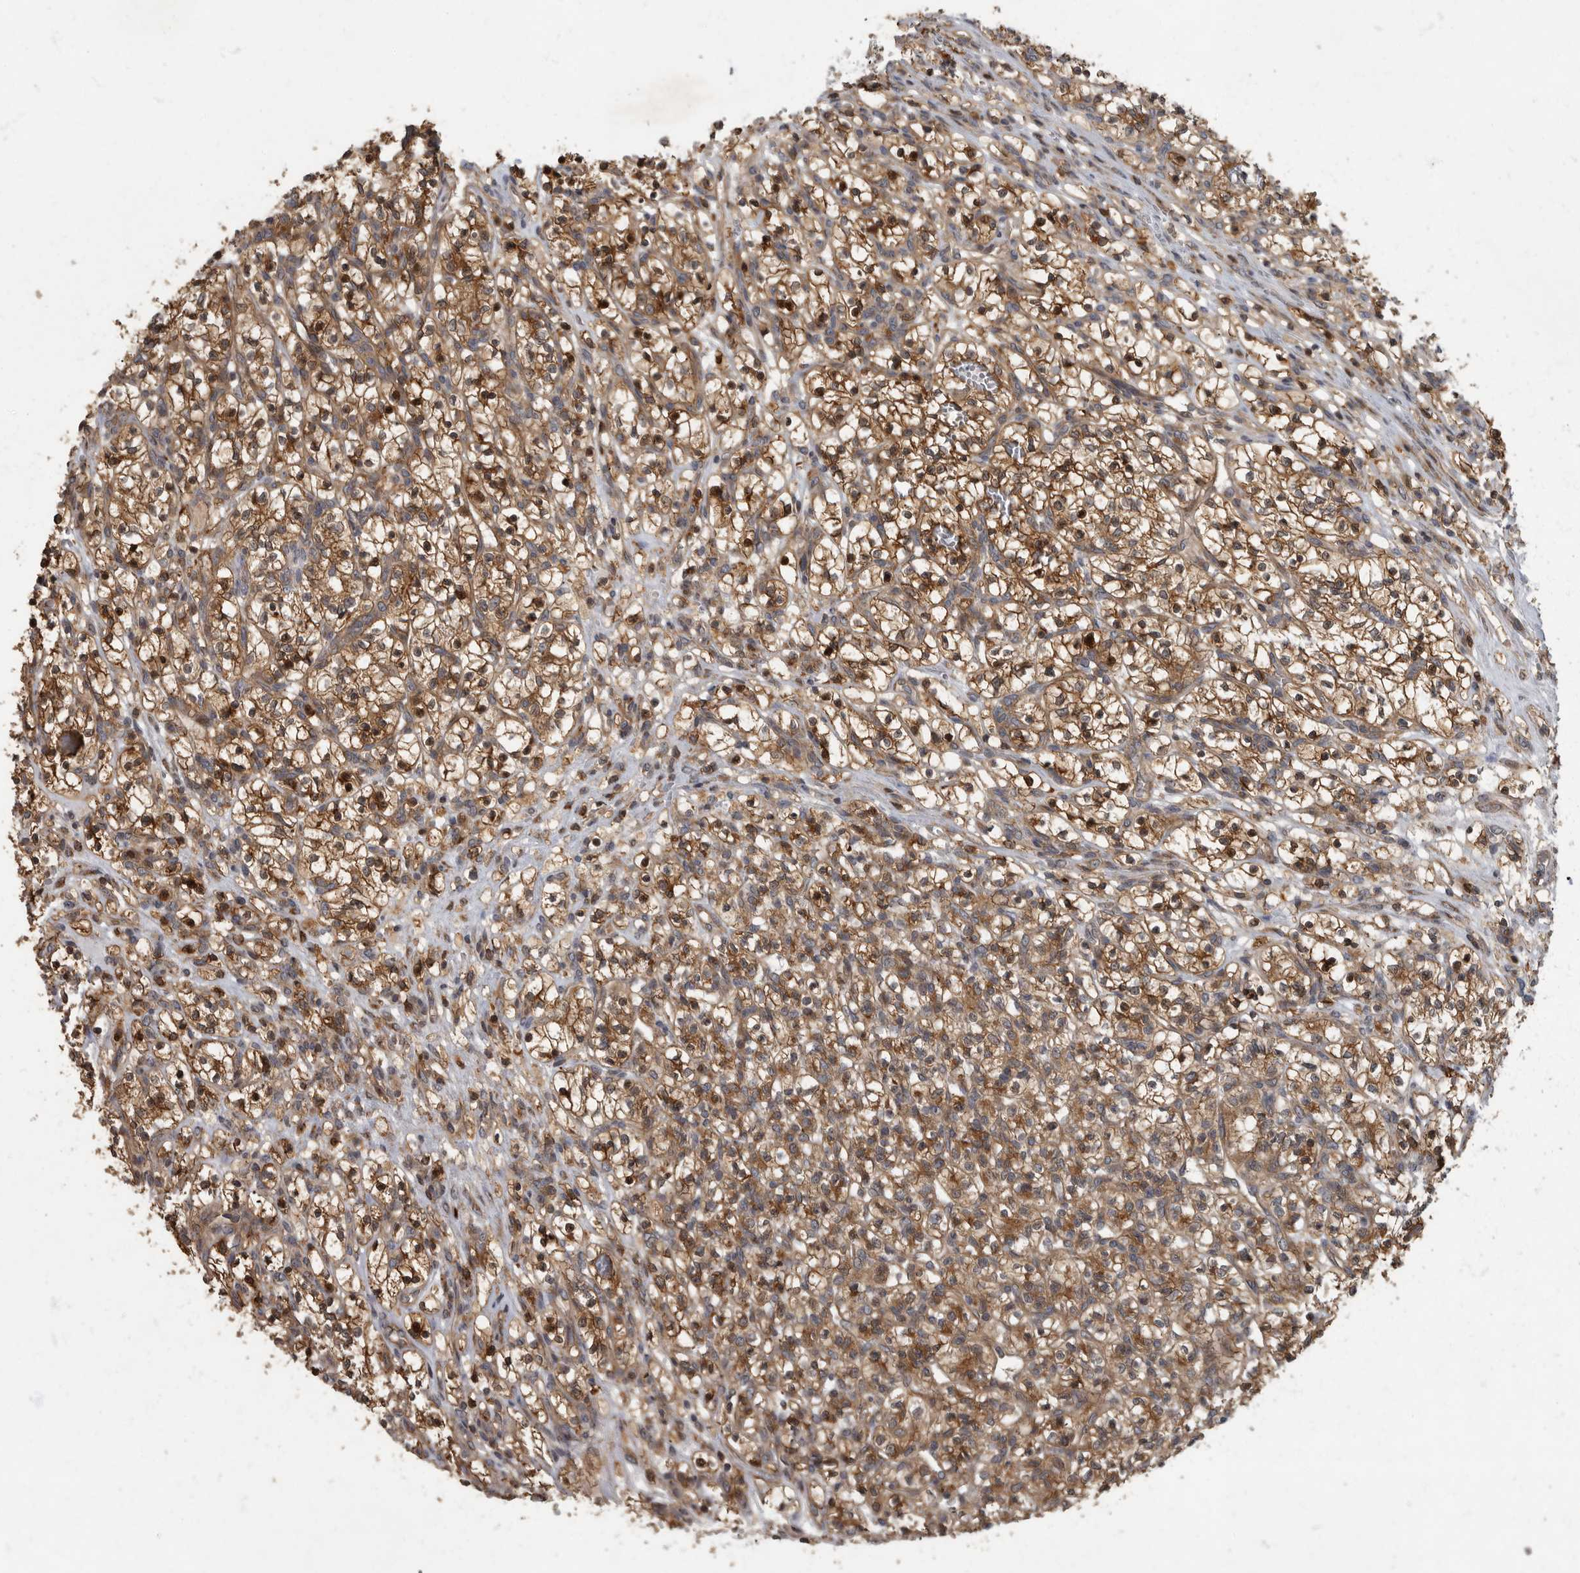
{"staining": {"intensity": "moderate", "quantity": ">75%", "location": "cytoplasmic/membranous,nuclear"}, "tissue": "renal cancer", "cell_type": "Tumor cells", "image_type": "cancer", "snomed": [{"axis": "morphology", "description": "Adenocarcinoma, NOS"}, {"axis": "topography", "description": "Kidney"}], "caption": "IHC image of neoplastic tissue: human renal cancer stained using immunohistochemistry exhibits medium levels of moderate protein expression localized specifically in the cytoplasmic/membranous and nuclear of tumor cells, appearing as a cytoplasmic/membranous and nuclear brown color.", "gene": "IQCK", "patient": {"sex": "female", "age": 57}}